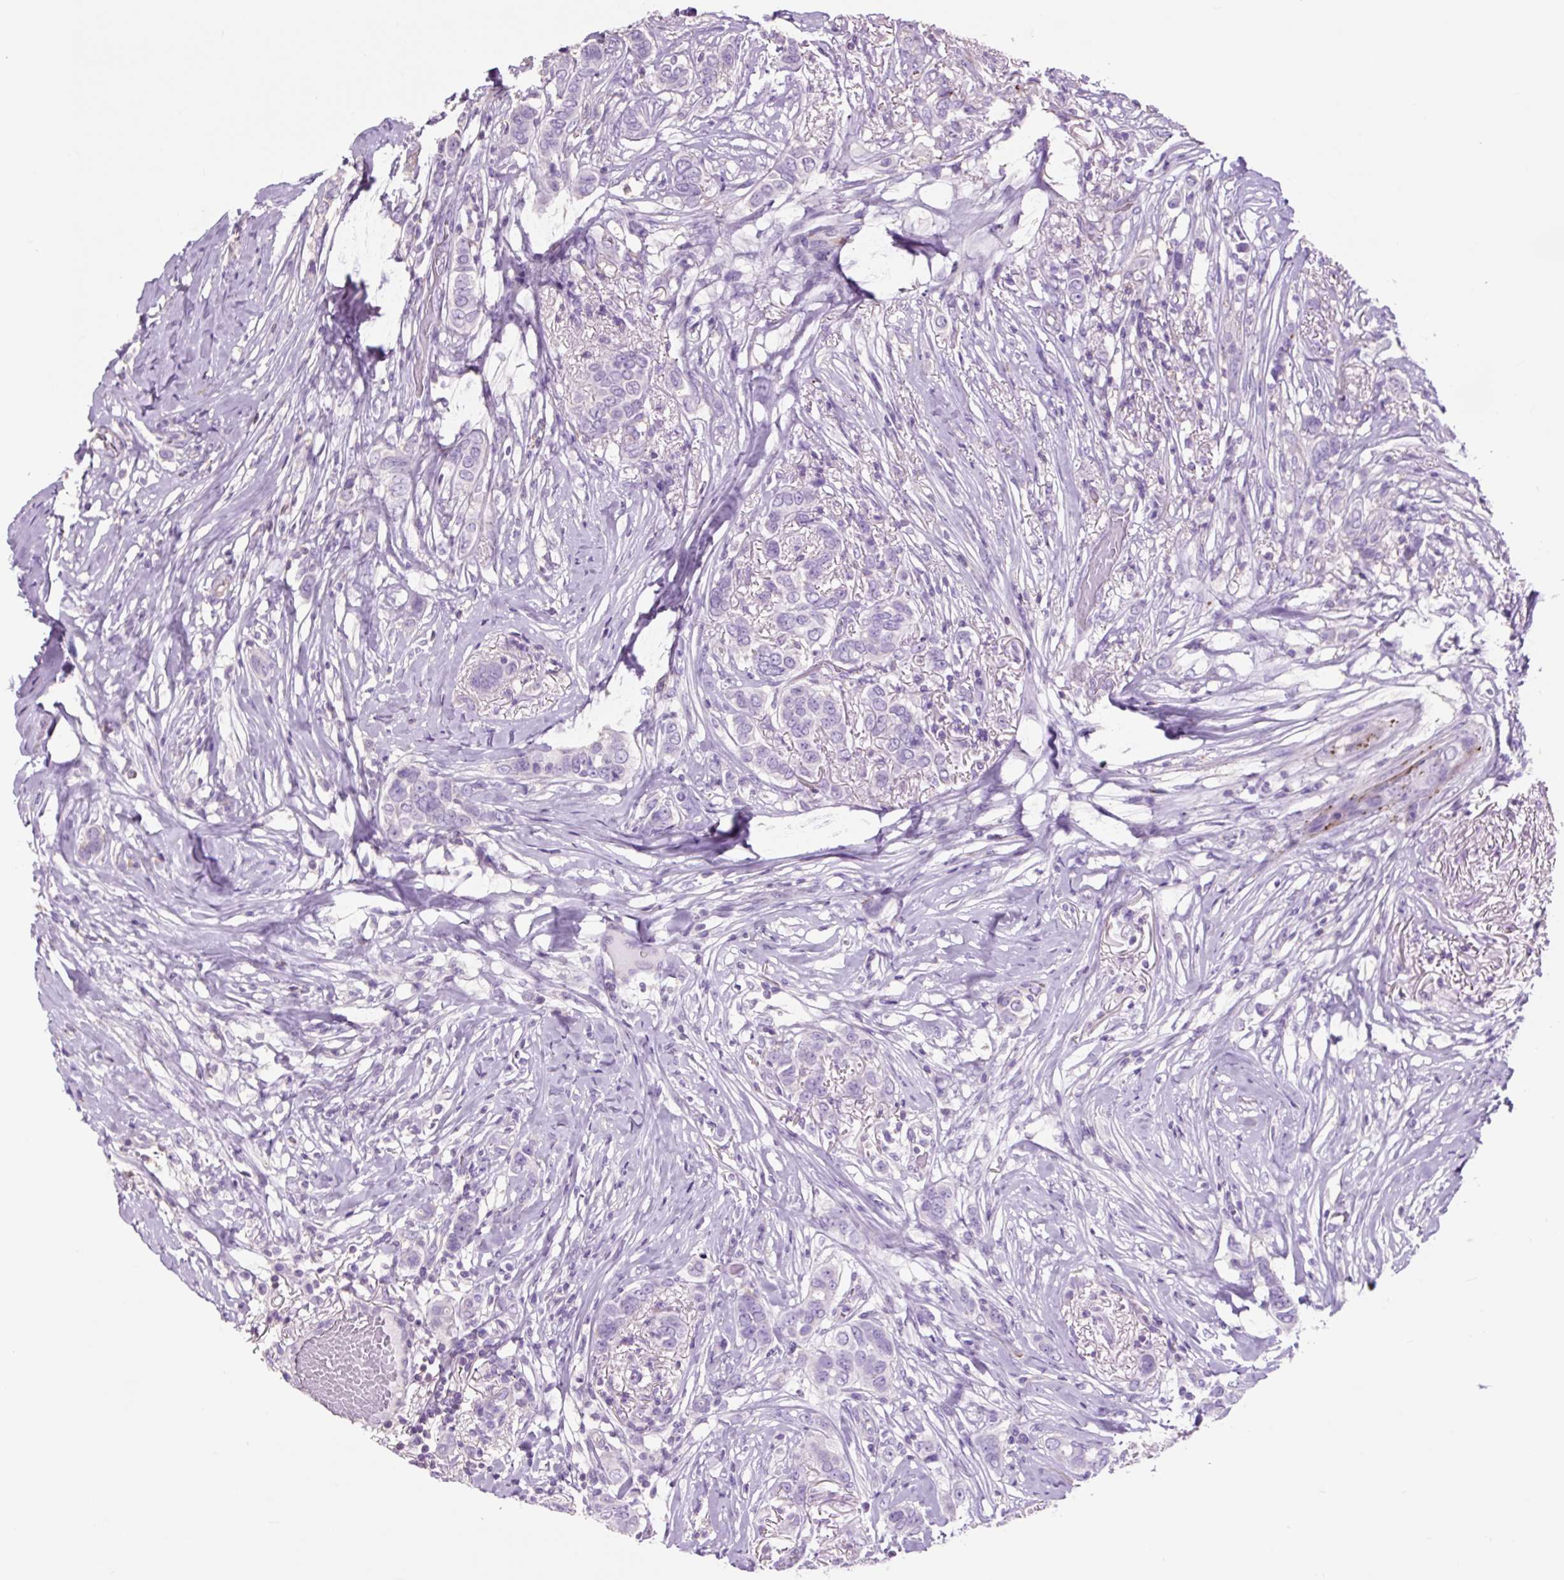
{"staining": {"intensity": "negative", "quantity": "none", "location": "none"}, "tissue": "breast cancer", "cell_type": "Tumor cells", "image_type": "cancer", "snomed": [{"axis": "morphology", "description": "Lobular carcinoma"}, {"axis": "topography", "description": "Breast"}], "caption": "Breast lobular carcinoma stained for a protein using IHC displays no staining tumor cells.", "gene": "OR10A7", "patient": {"sex": "female", "age": 51}}